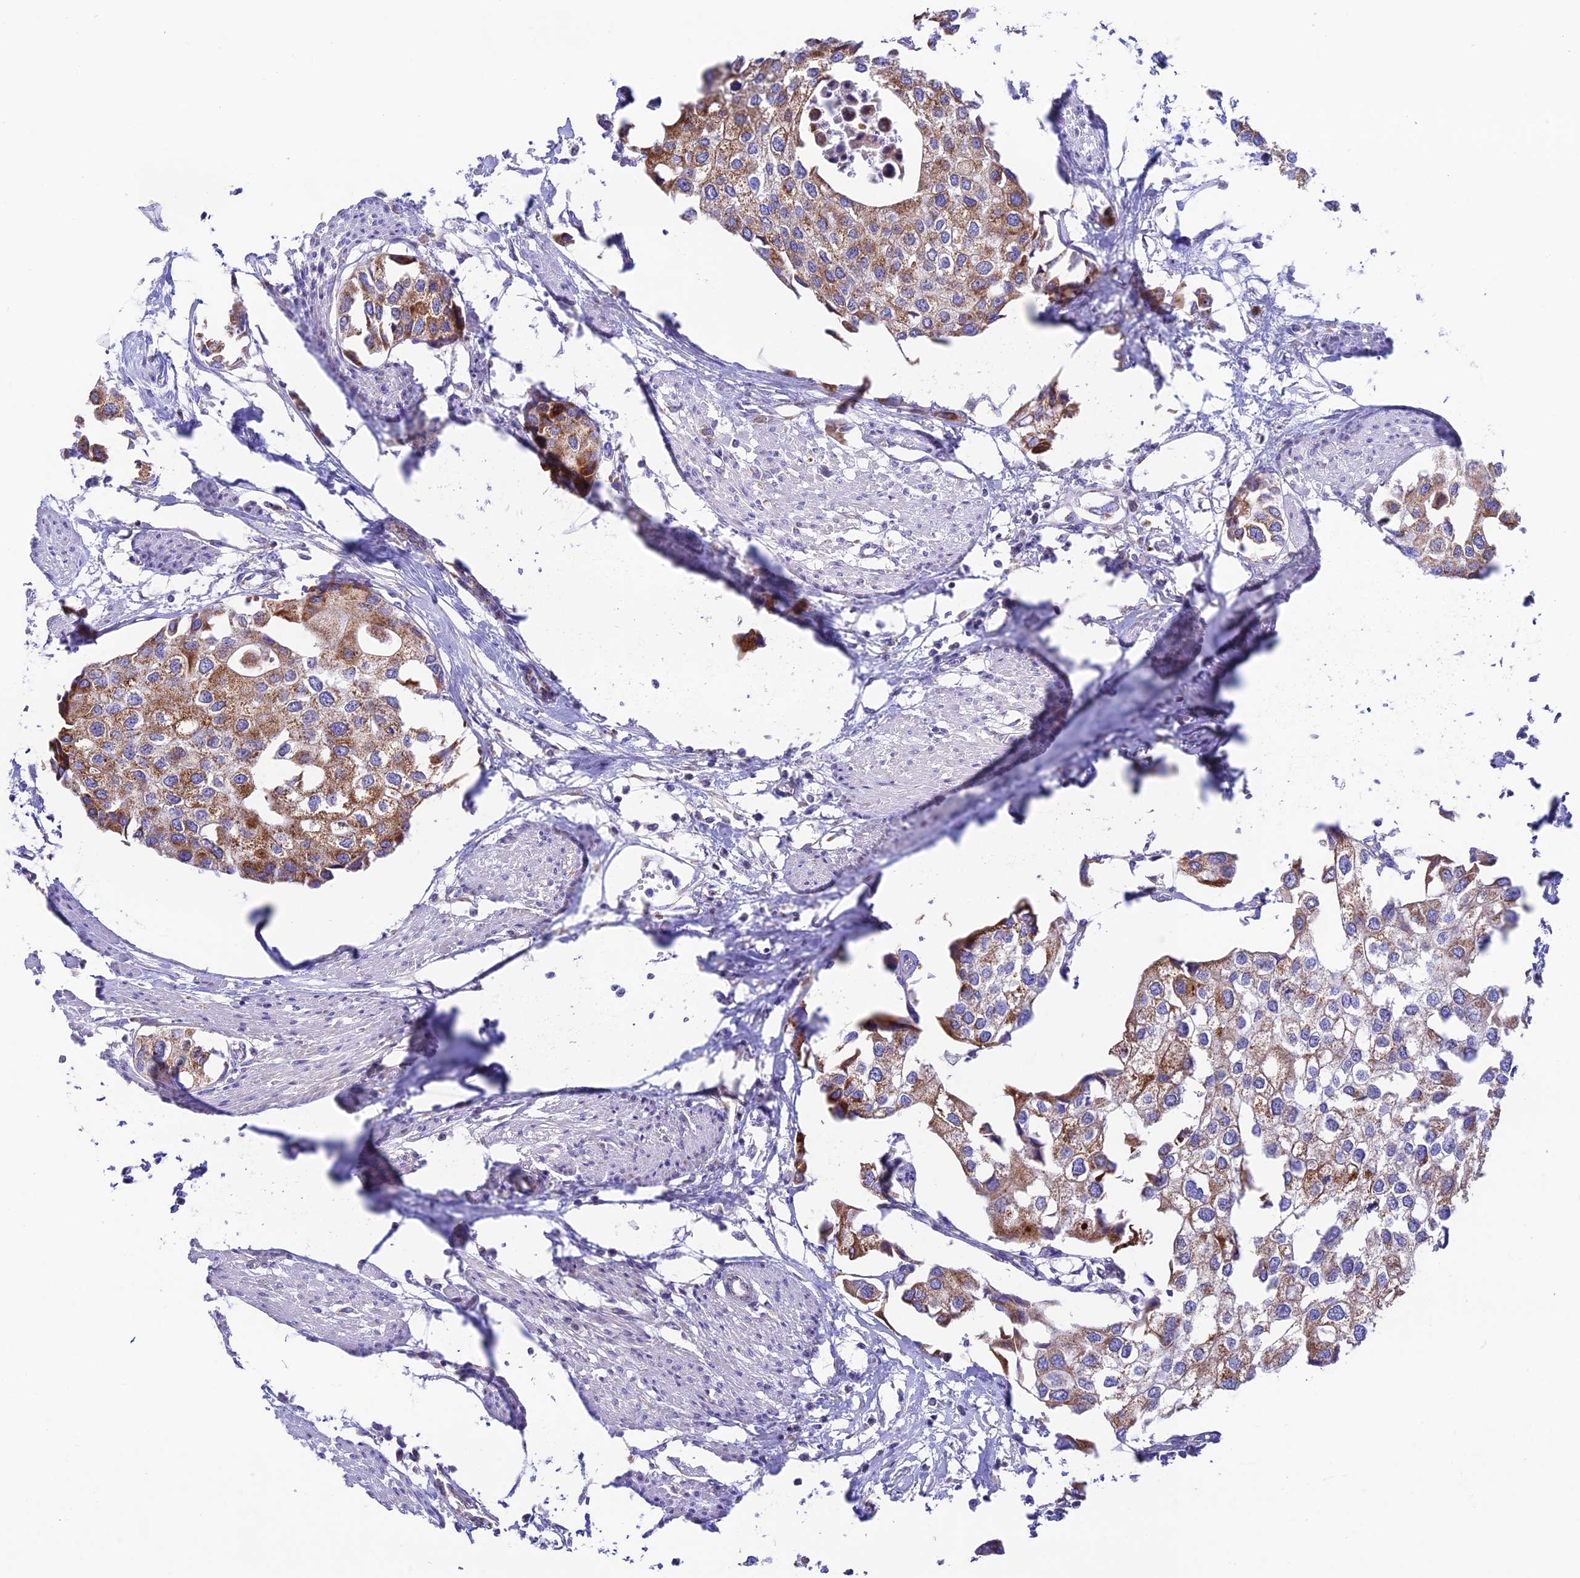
{"staining": {"intensity": "moderate", "quantity": ">75%", "location": "cytoplasmic/membranous"}, "tissue": "urothelial cancer", "cell_type": "Tumor cells", "image_type": "cancer", "snomed": [{"axis": "morphology", "description": "Urothelial carcinoma, High grade"}, {"axis": "topography", "description": "Urinary bladder"}], "caption": "Human urothelial carcinoma (high-grade) stained with a brown dye shows moderate cytoplasmic/membranous positive staining in about >75% of tumor cells.", "gene": "HSDL2", "patient": {"sex": "male", "age": 64}}